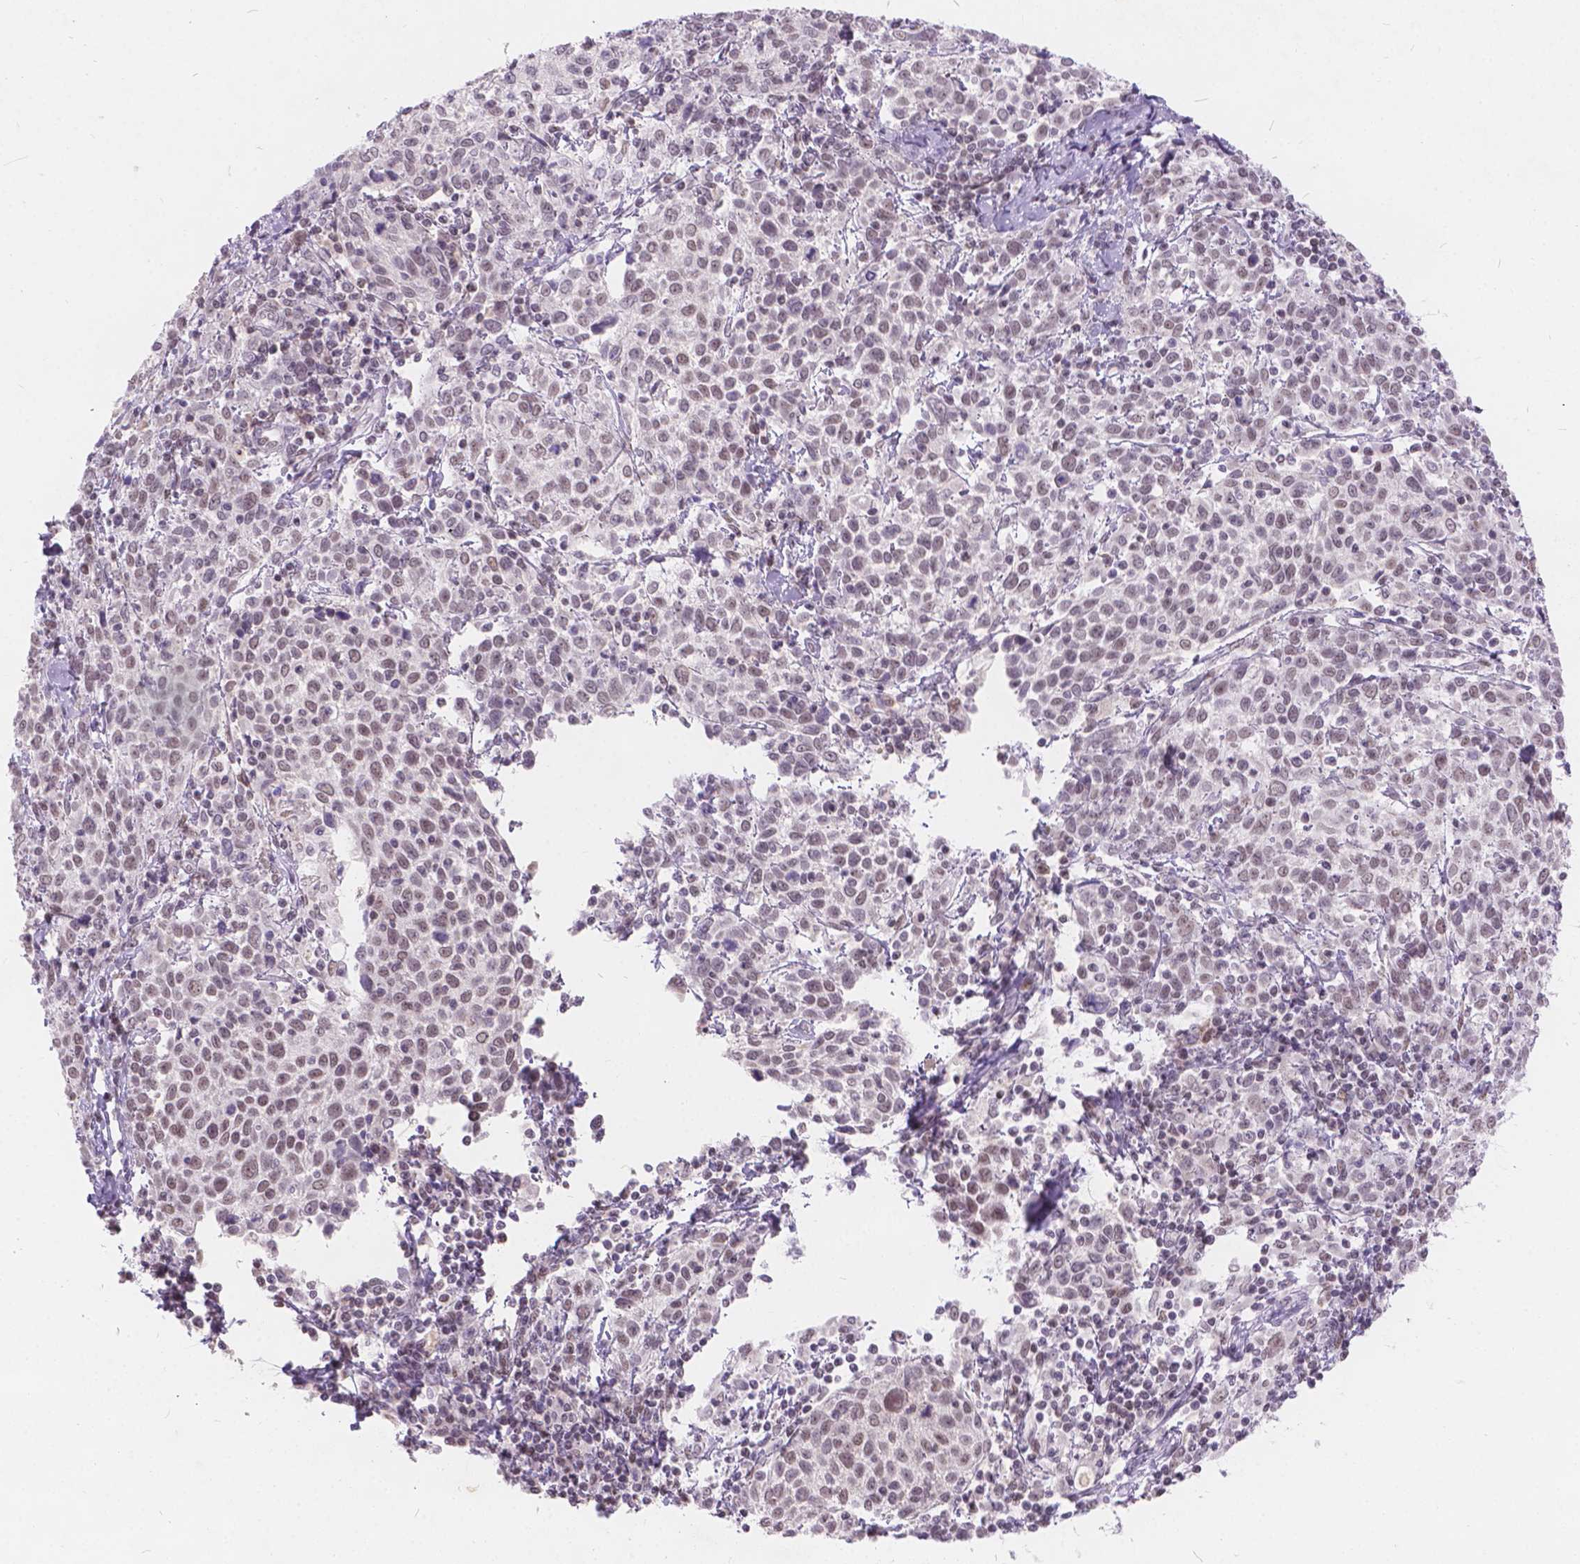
{"staining": {"intensity": "moderate", "quantity": ">75%", "location": "nuclear"}, "tissue": "cervical cancer", "cell_type": "Tumor cells", "image_type": "cancer", "snomed": [{"axis": "morphology", "description": "Squamous cell carcinoma, NOS"}, {"axis": "topography", "description": "Cervix"}], "caption": "Protein staining of cervical cancer (squamous cell carcinoma) tissue displays moderate nuclear positivity in about >75% of tumor cells.", "gene": "FAM53A", "patient": {"sex": "female", "age": 61}}